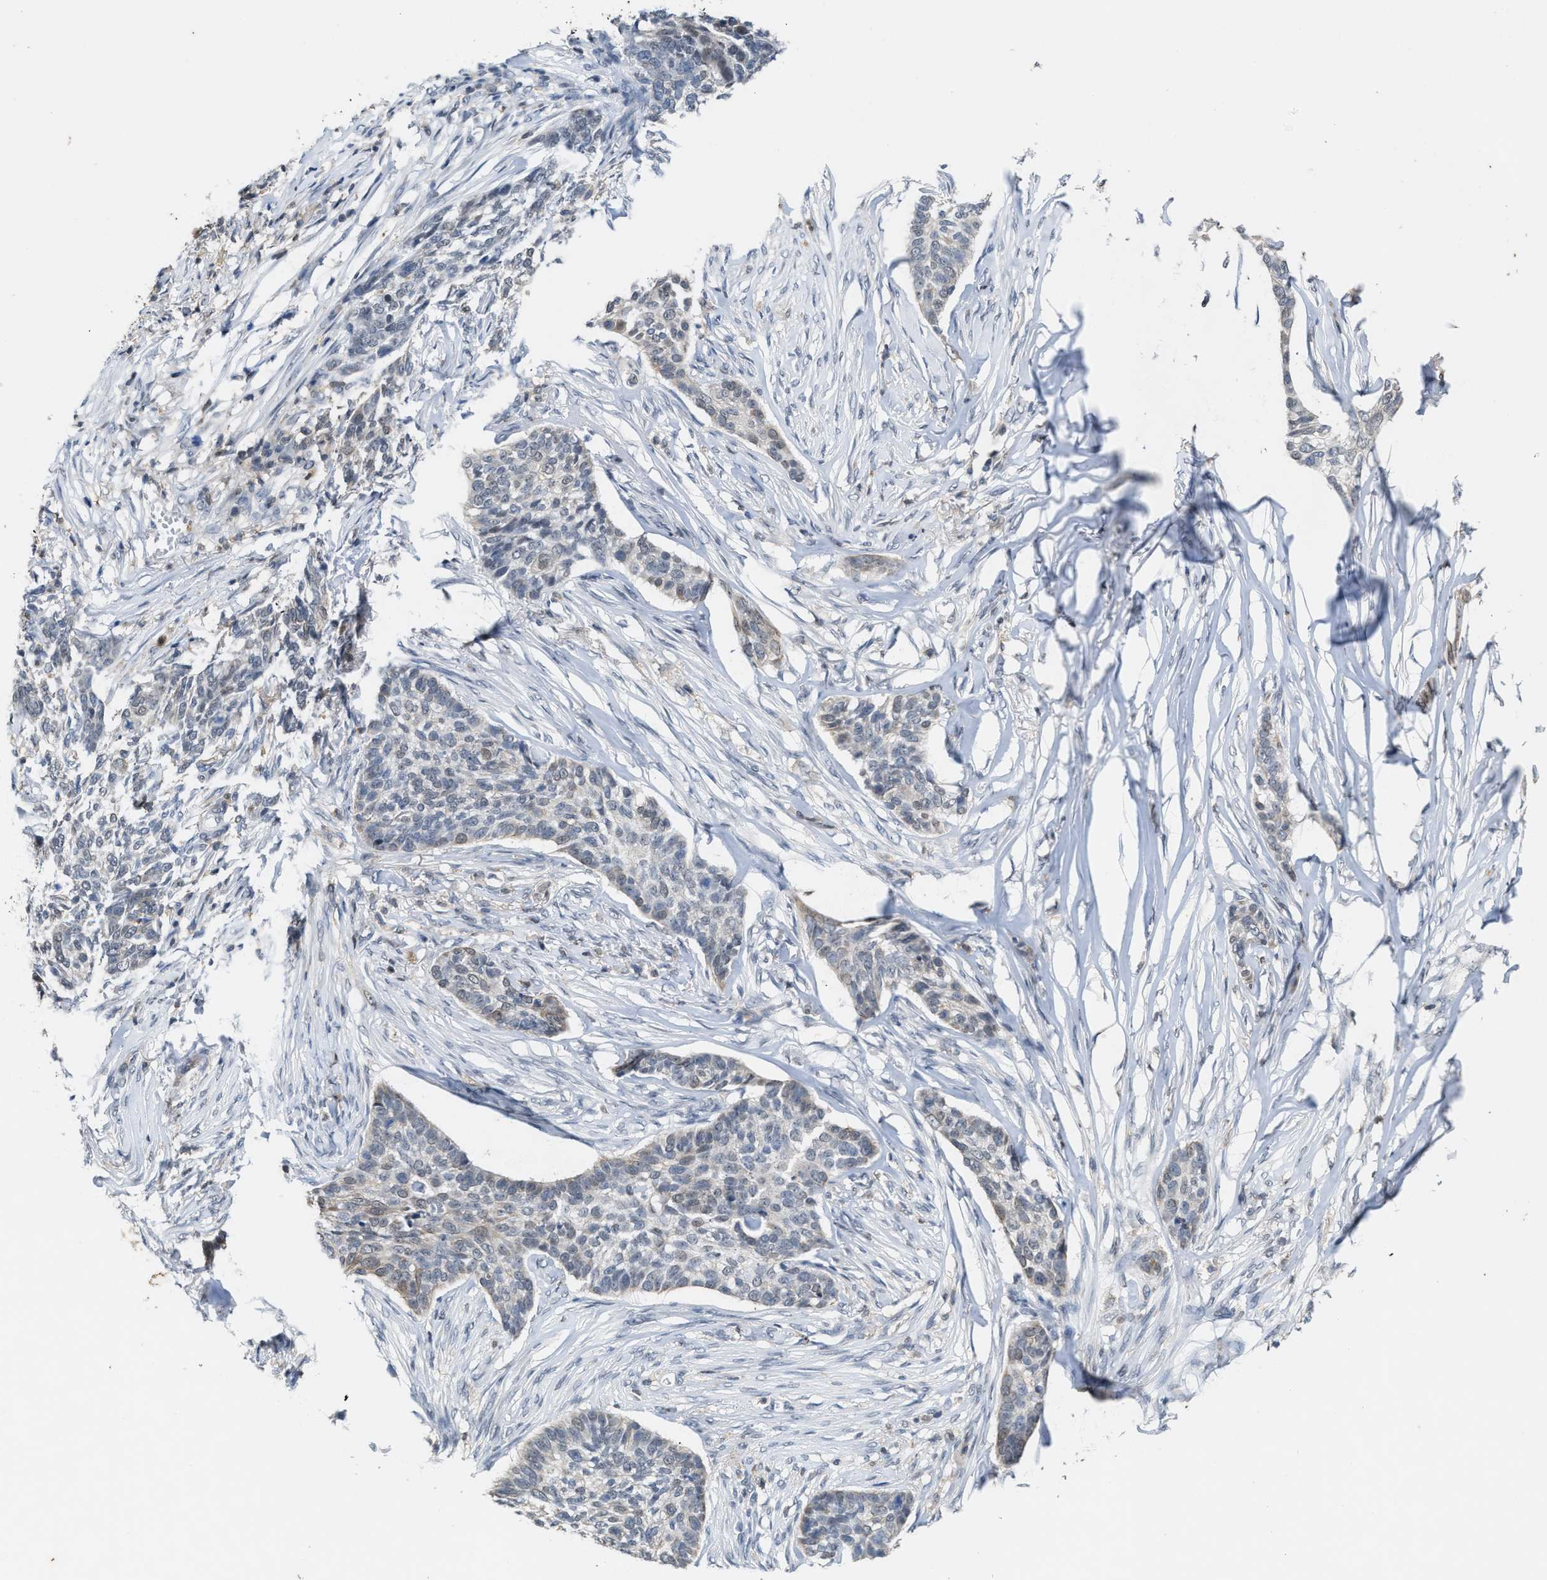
{"staining": {"intensity": "weak", "quantity": "<25%", "location": "cytoplasmic/membranous"}, "tissue": "skin cancer", "cell_type": "Tumor cells", "image_type": "cancer", "snomed": [{"axis": "morphology", "description": "Basal cell carcinoma"}, {"axis": "topography", "description": "Skin"}], "caption": "High magnification brightfield microscopy of skin cancer (basal cell carcinoma) stained with DAB (3,3'-diaminobenzidine) (brown) and counterstained with hematoxylin (blue): tumor cells show no significant positivity.", "gene": "FGD3", "patient": {"sex": "male", "age": 85}}